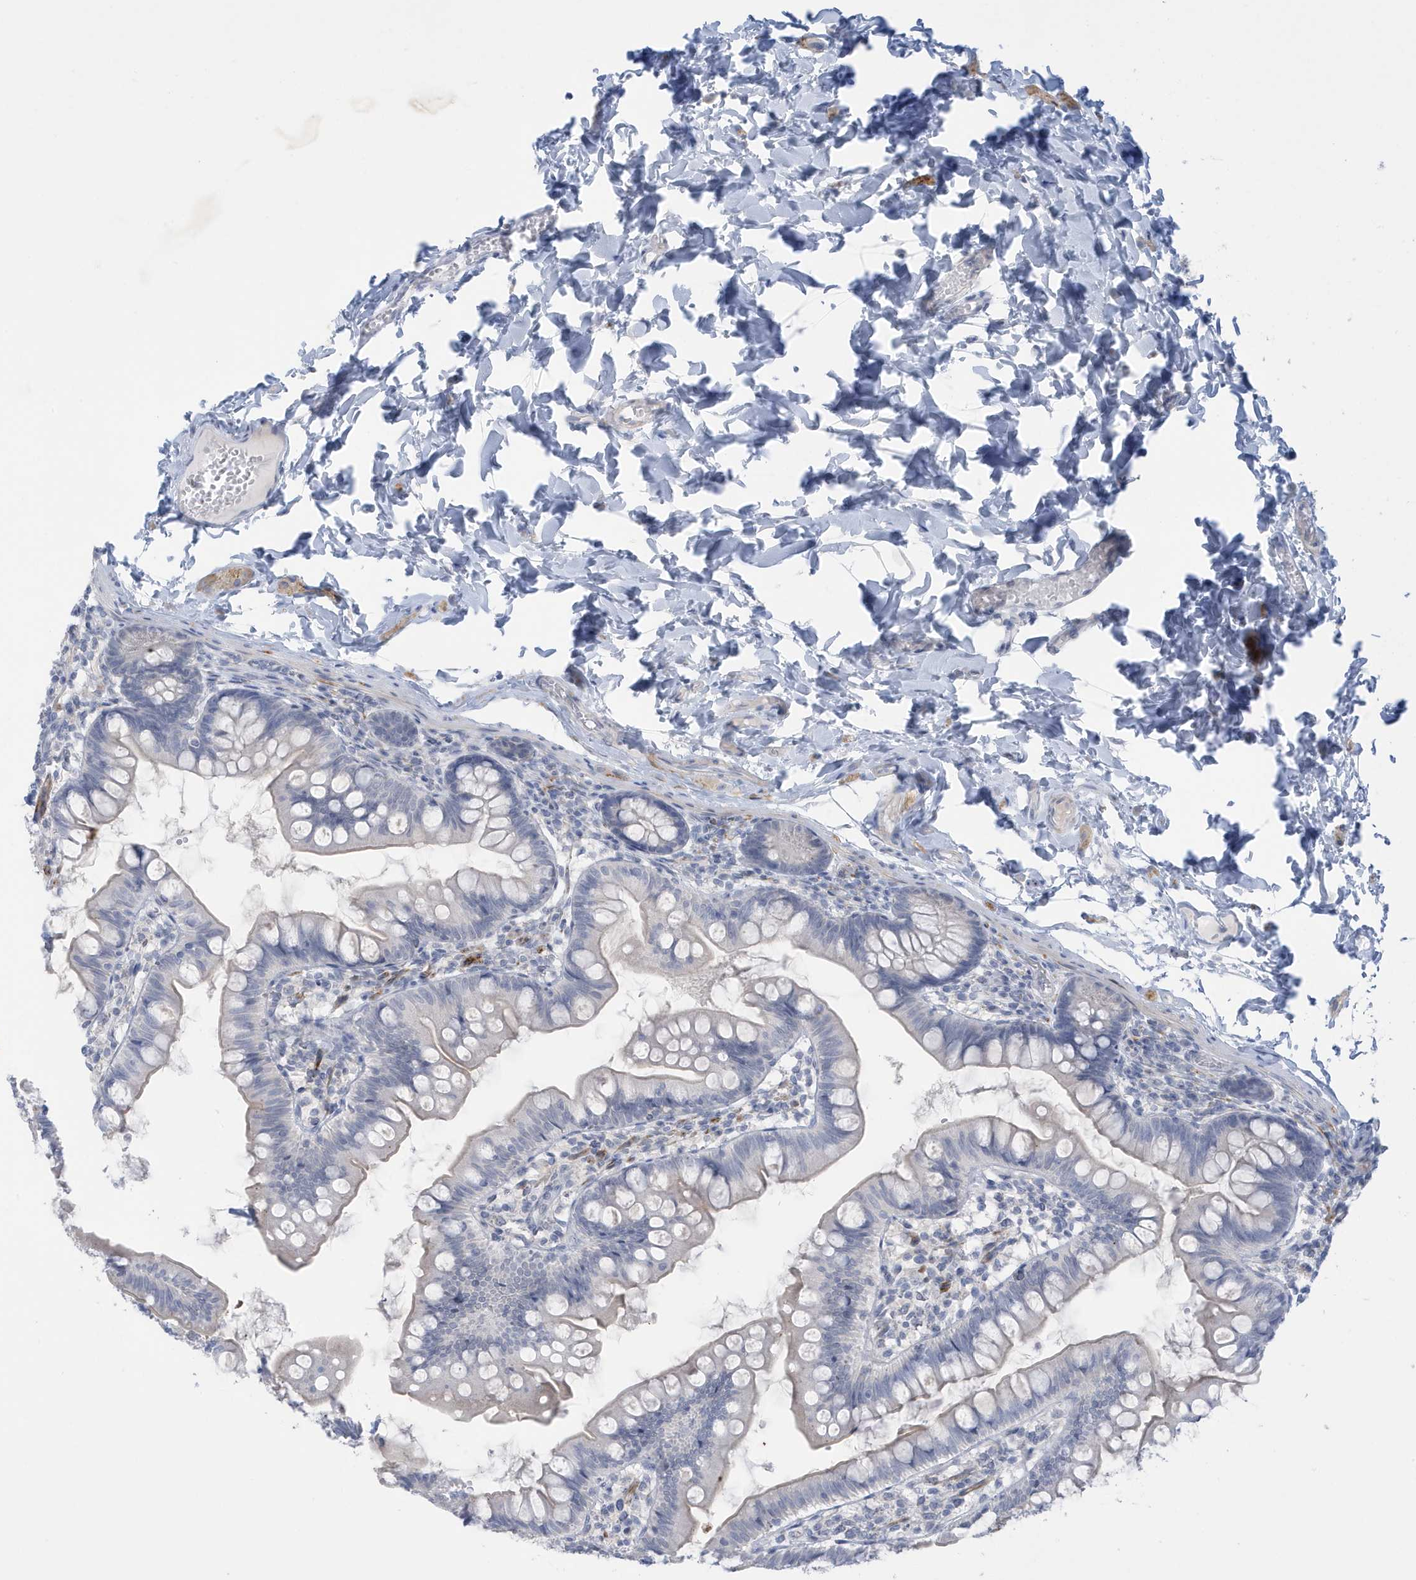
{"staining": {"intensity": "negative", "quantity": "none", "location": "none"}, "tissue": "small intestine", "cell_type": "Glandular cells", "image_type": "normal", "snomed": [{"axis": "morphology", "description": "Normal tissue, NOS"}, {"axis": "topography", "description": "Small intestine"}], "caption": "DAB immunohistochemical staining of unremarkable human small intestine shows no significant positivity in glandular cells.", "gene": "PERM1", "patient": {"sex": "male", "age": 7}}